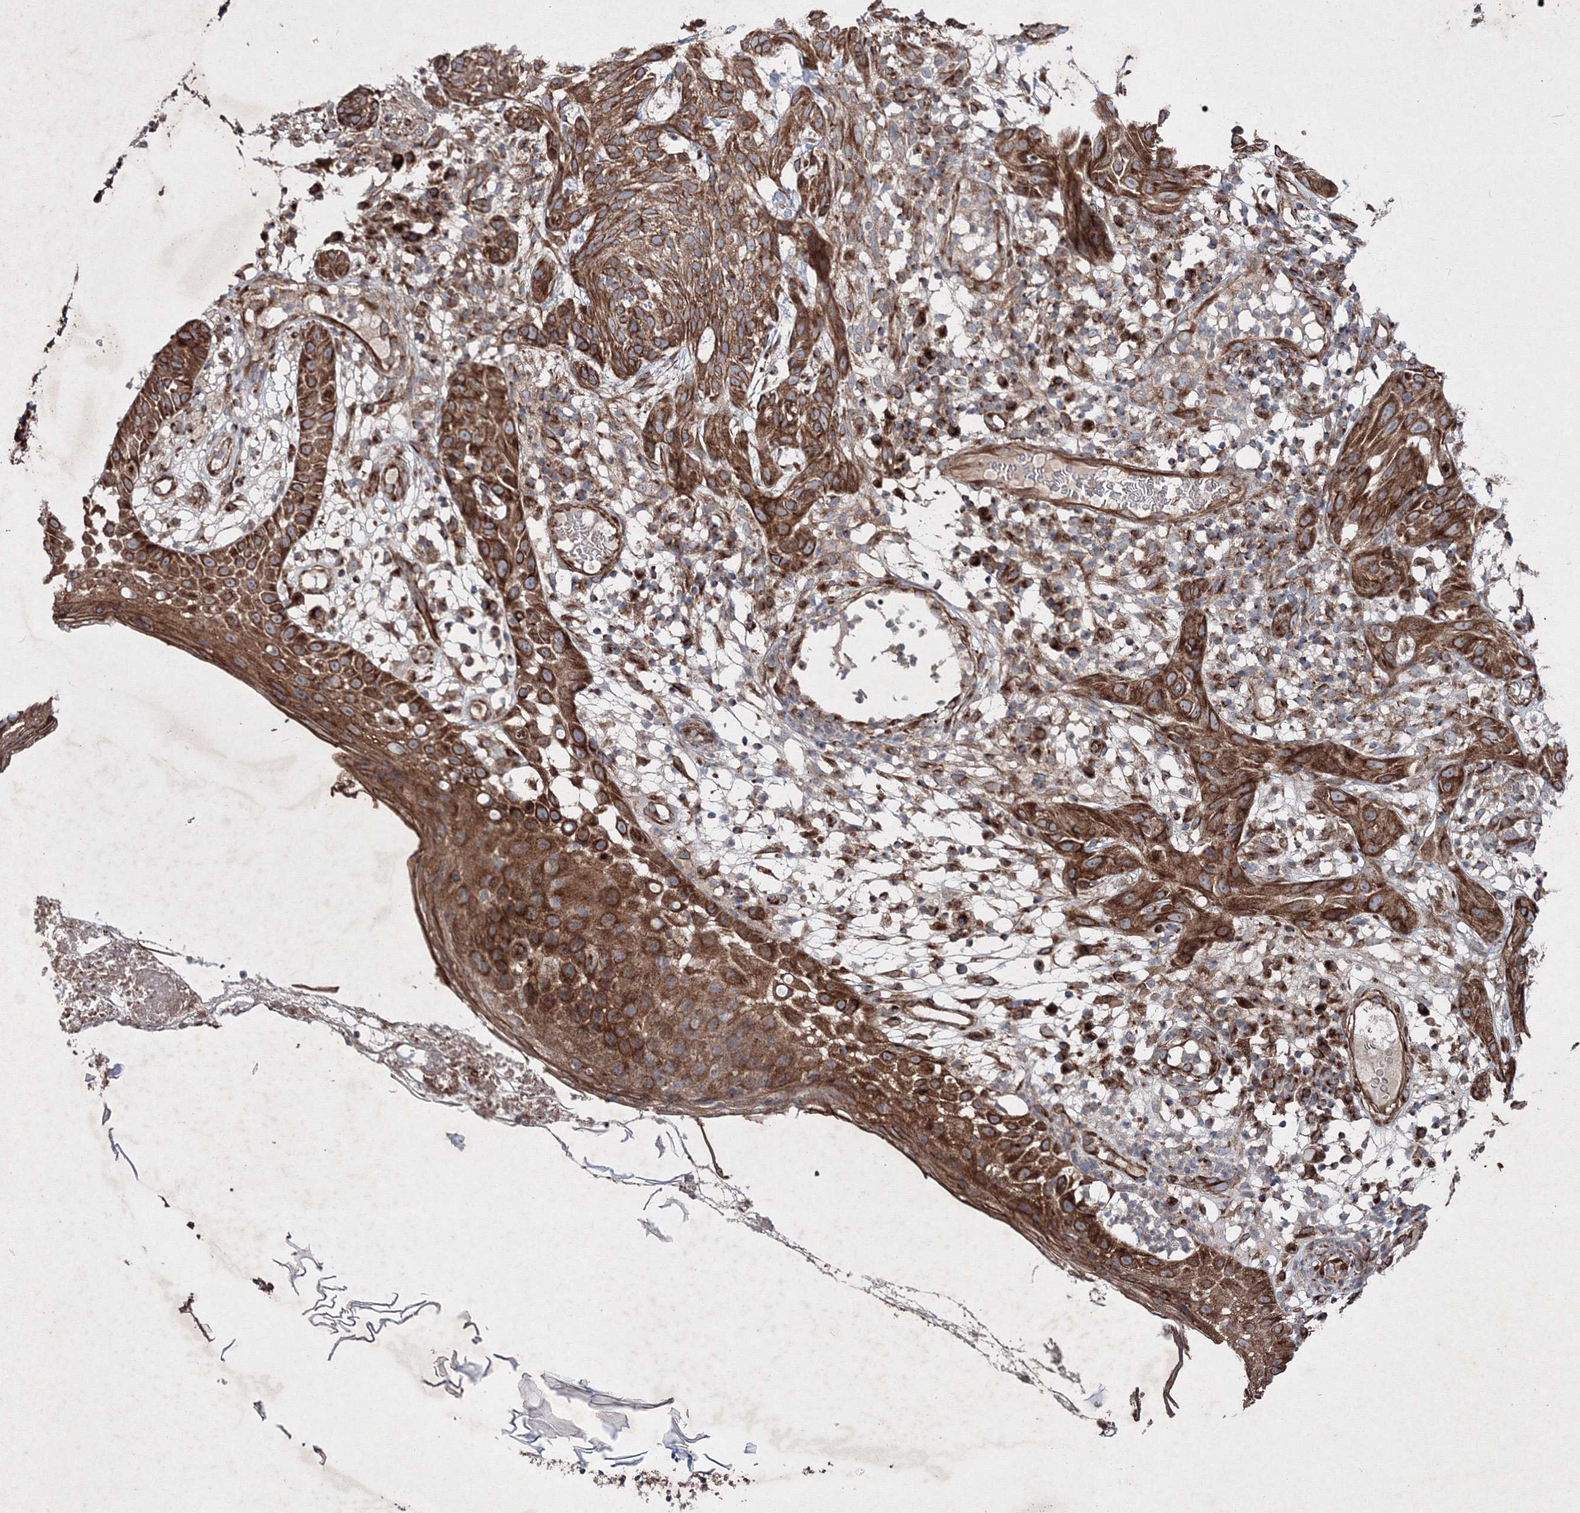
{"staining": {"intensity": "strong", "quantity": ">75%", "location": "cytoplasmic/membranous"}, "tissue": "skin cancer", "cell_type": "Tumor cells", "image_type": "cancer", "snomed": [{"axis": "morphology", "description": "Basal cell carcinoma"}, {"axis": "topography", "description": "Skin"}], "caption": "Immunohistochemistry (IHC) of human skin basal cell carcinoma displays high levels of strong cytoplasmic/membranous expression in approximately >75% of tumor cells.", "gene": "GFM1", "patient": {"sex": "male", "age": 85}}